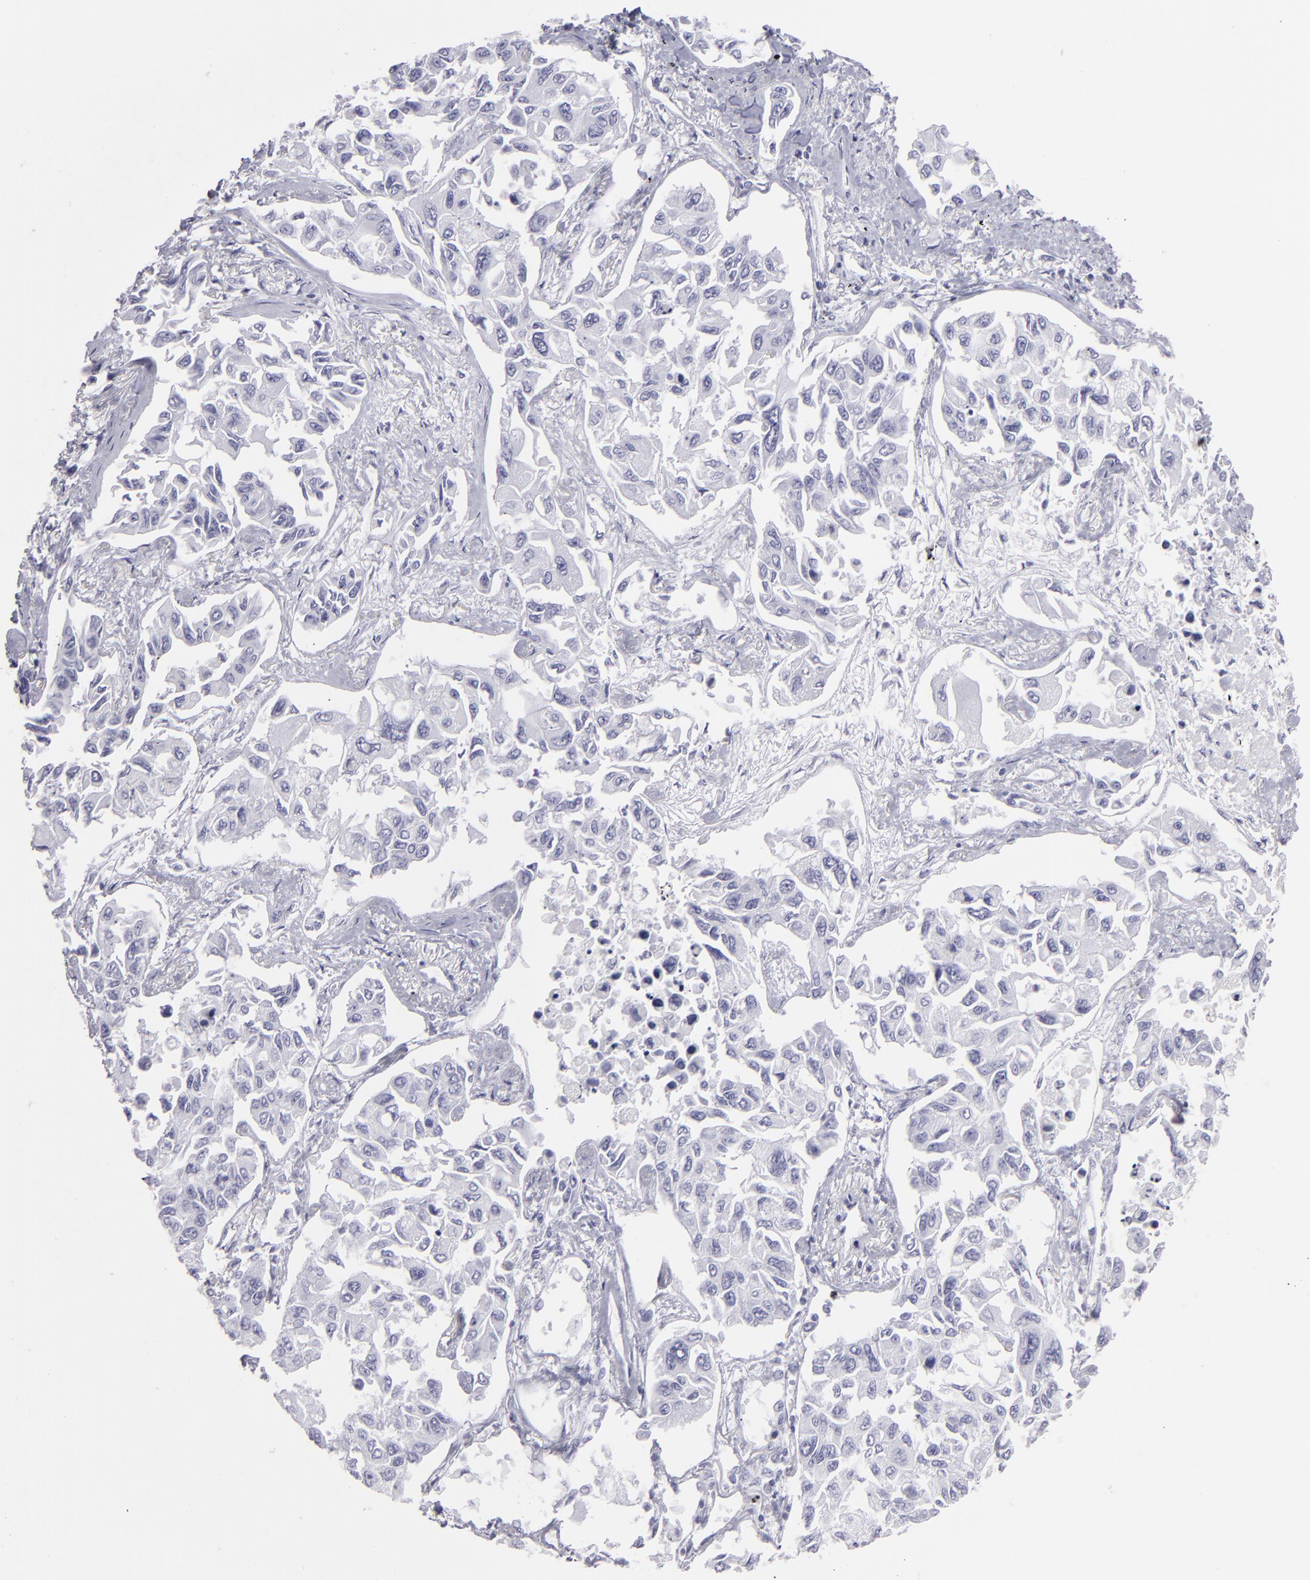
{"staining": {"intensity": "negative", "quantity": "none", "location": "none"}, "tissue": "lung cancer", "cell_type": "Tumor cells", "image_type": "cancer", "snomed": [{"axis": "morphology", "description": "Adenocarcinoma, NOS"}, {"axis": "topography", "description": "Lung"}], "caption": "Human lung cancer (adenocarcinoma) stained for a protein using immunohistochemistry (IHC) shows no positivity in tumor cells.", "gene": "FLG", "patient": {"sex": "male", "age": 64}}